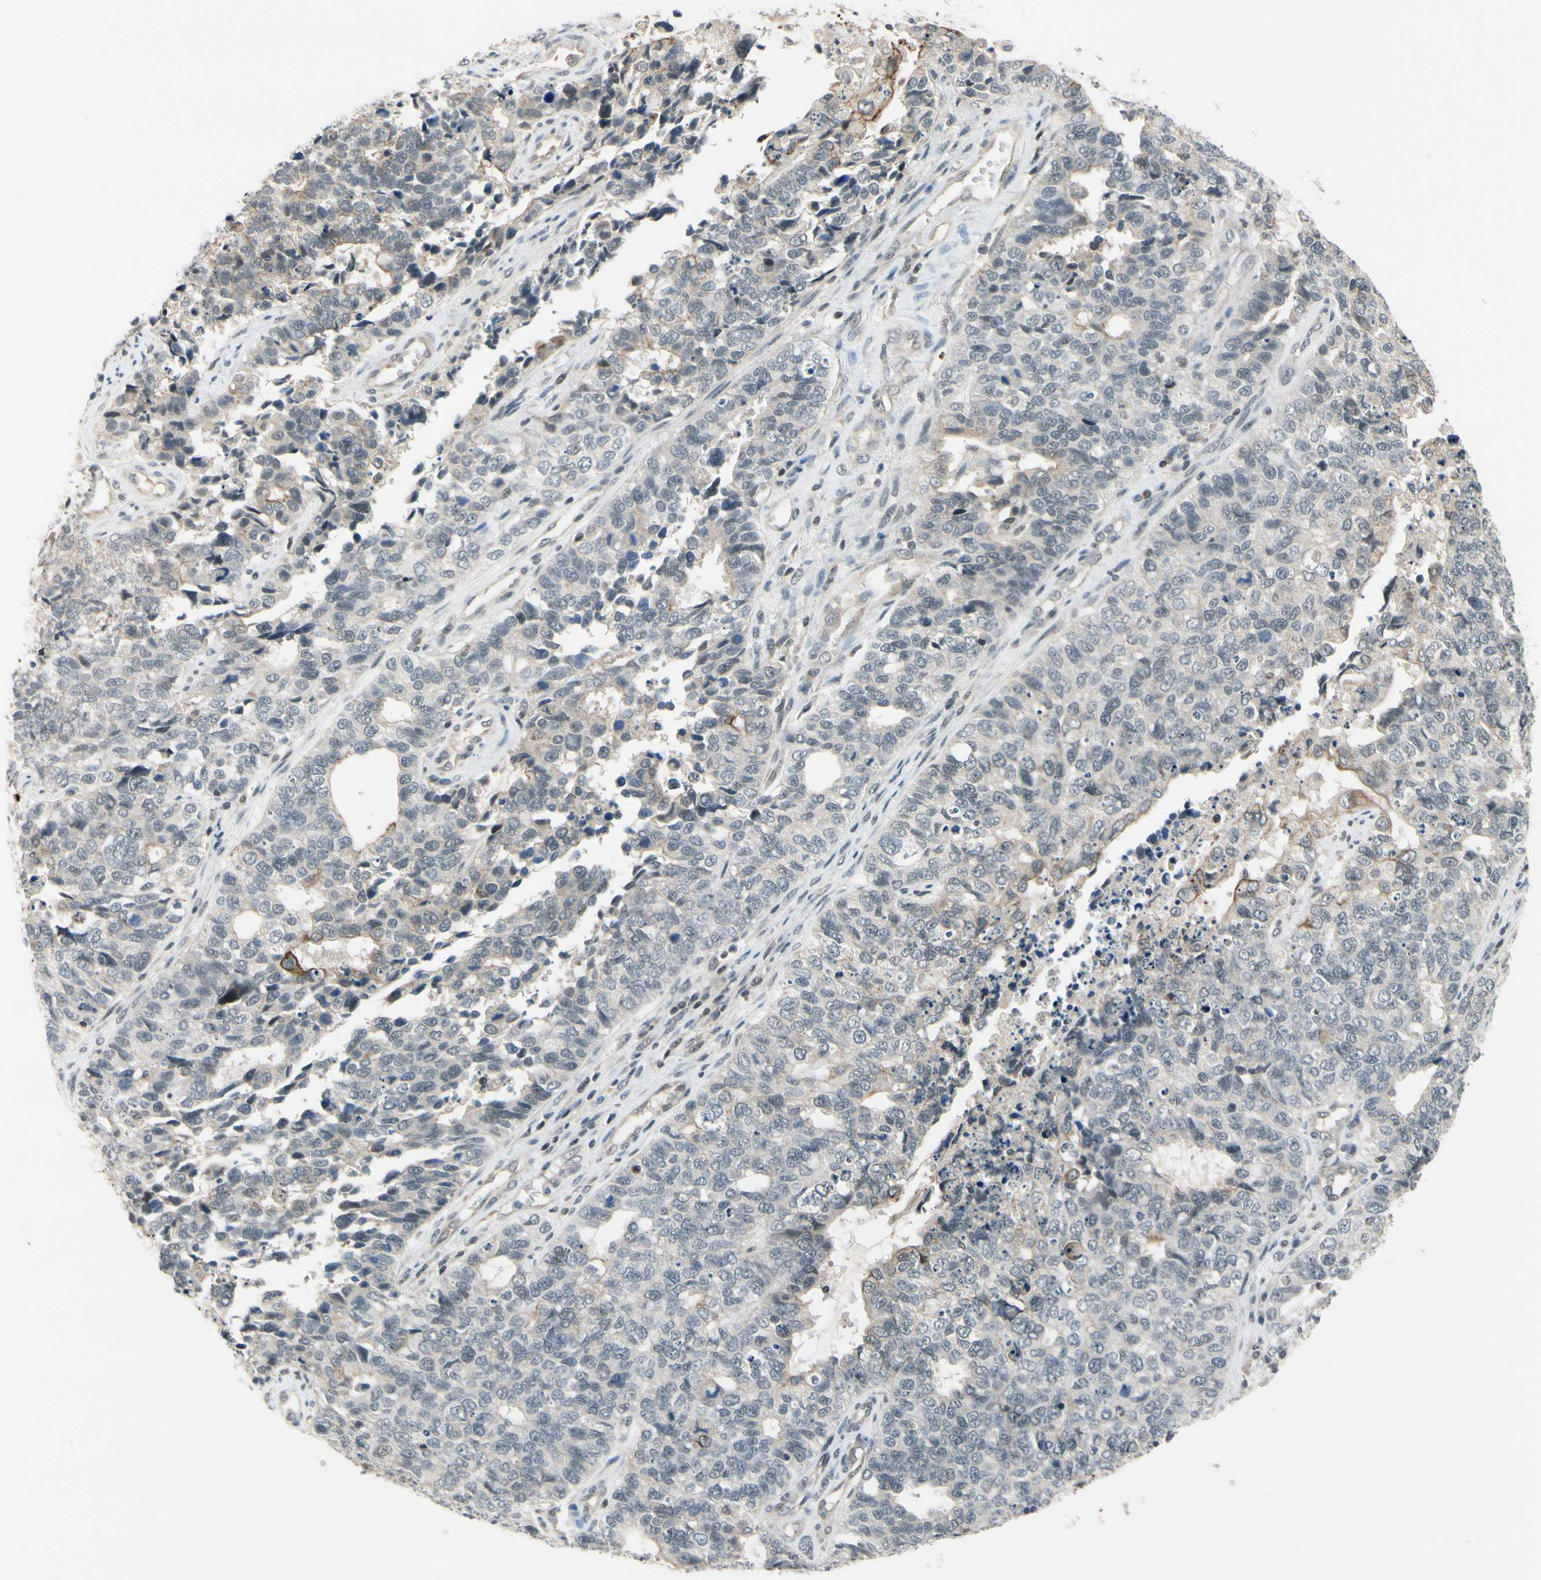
{"staining": {"intensity": "weak", "quantity": "<25%", "location": "cytoplasmic/membranous"}, "tissue": "cervical cancer", "cell_type": "Tumor cells", "image_type": "cancer", "snomed": [{"axis": "morphology", "description": "Squamous cell carcinoma, NOS"}, {"axis": "topography", "description": "Cervix"}], "caption": "Micrograph shows no significant protein positivity in tumor cells of cervical squamous cell carcinoma.", "gene": "TAF12", "patient": {"sex": "female", "age": 63}}